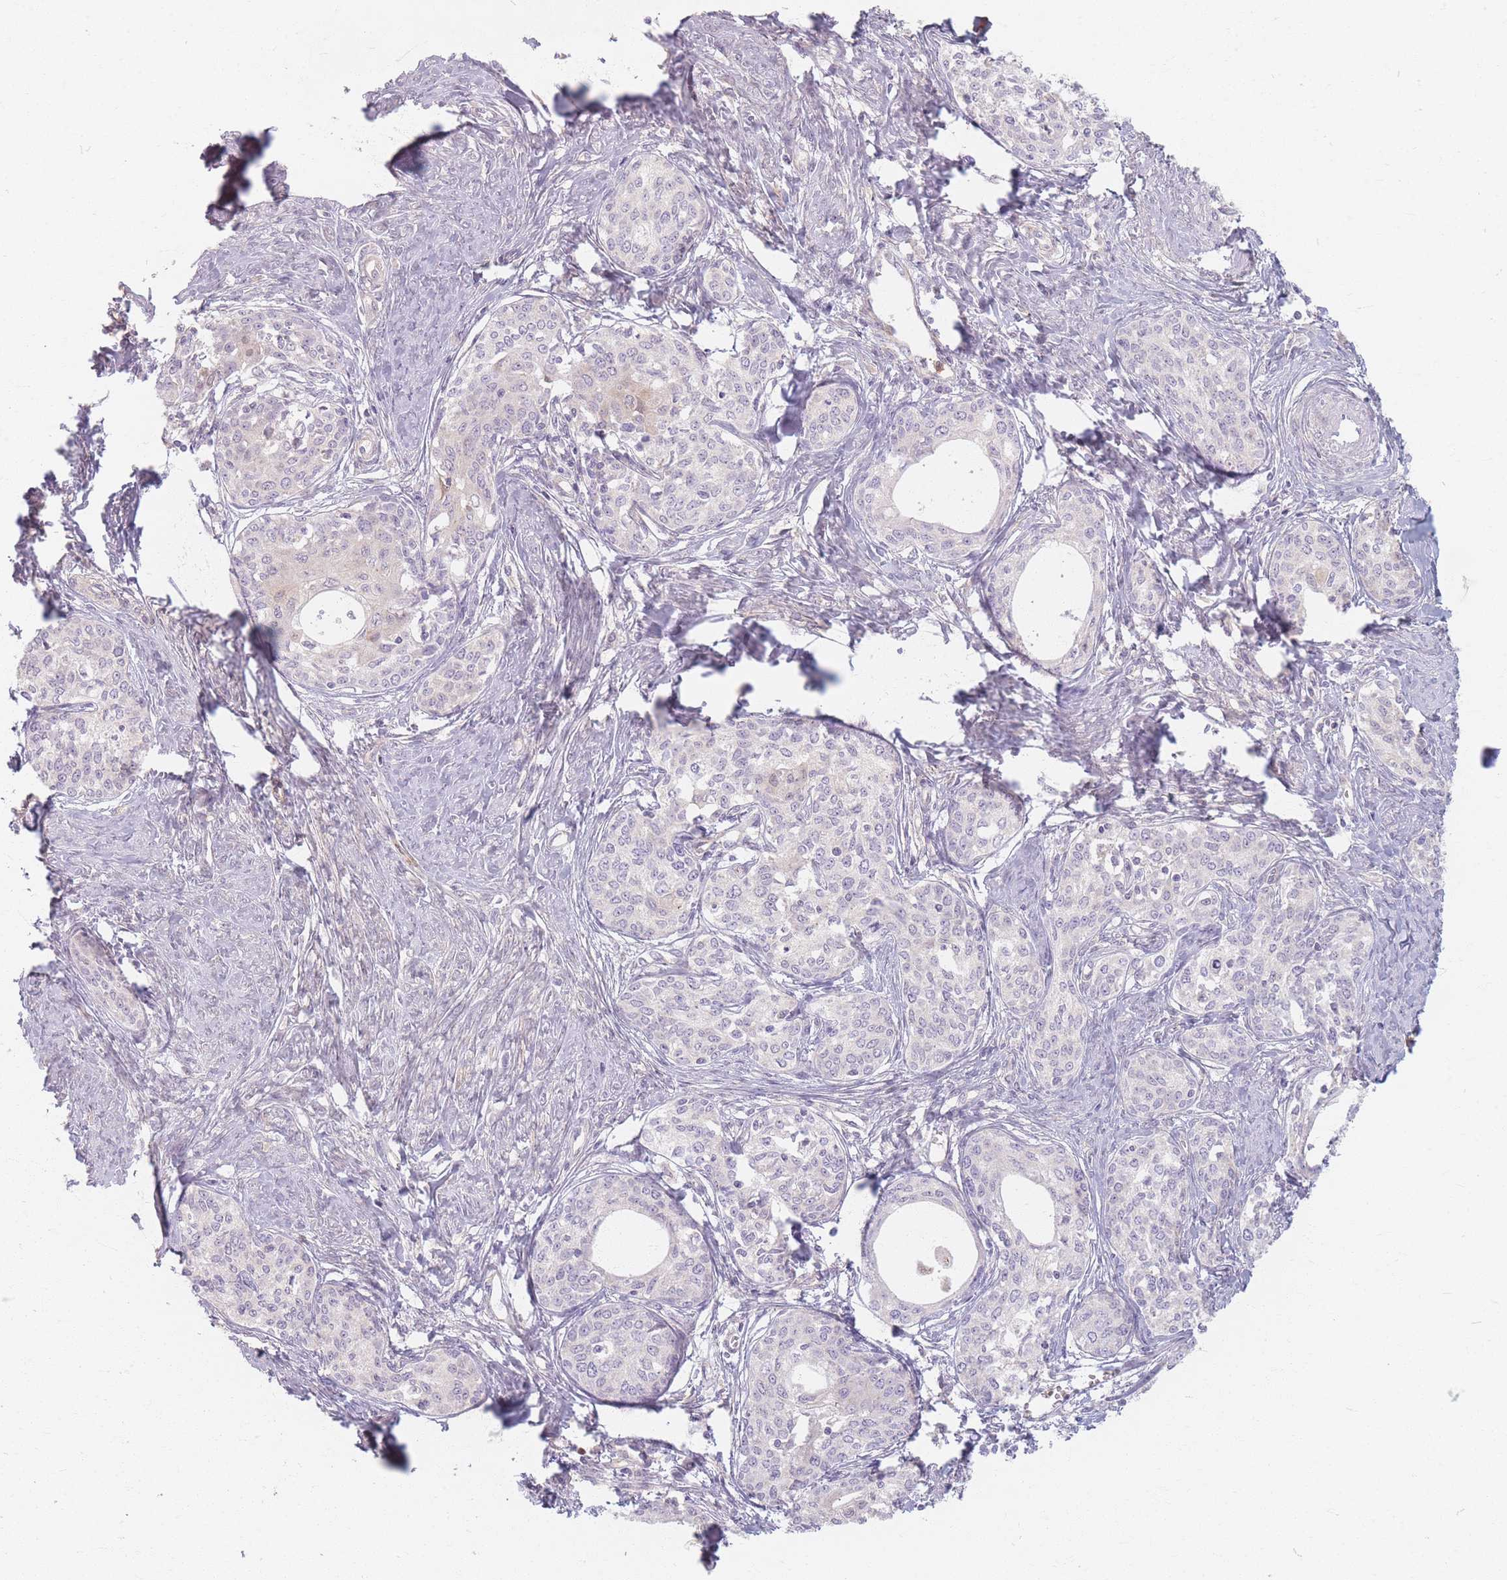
{"staining": {"intensity": "negative", "quantity": "none", "location": "none"}, "tissue": "cervical cancer", "cell_type": "Tumor cells", "image_type": "cancer", "snomed": [{"axis": "morphology", "description": "Squamous cell carcinoma, NOS"}, {"axis": "morphology", "description": "Adenocarcinoma, NOS"}, {"axis": "topography", "description": "Cervix"}], "caption": "This is an immunohistochemistry (IHC) image of human cervical cancer. There is no positivity in tumor cells.", "gene": "CHCHD7", "patient": {"sex": "female", "age": 52}}